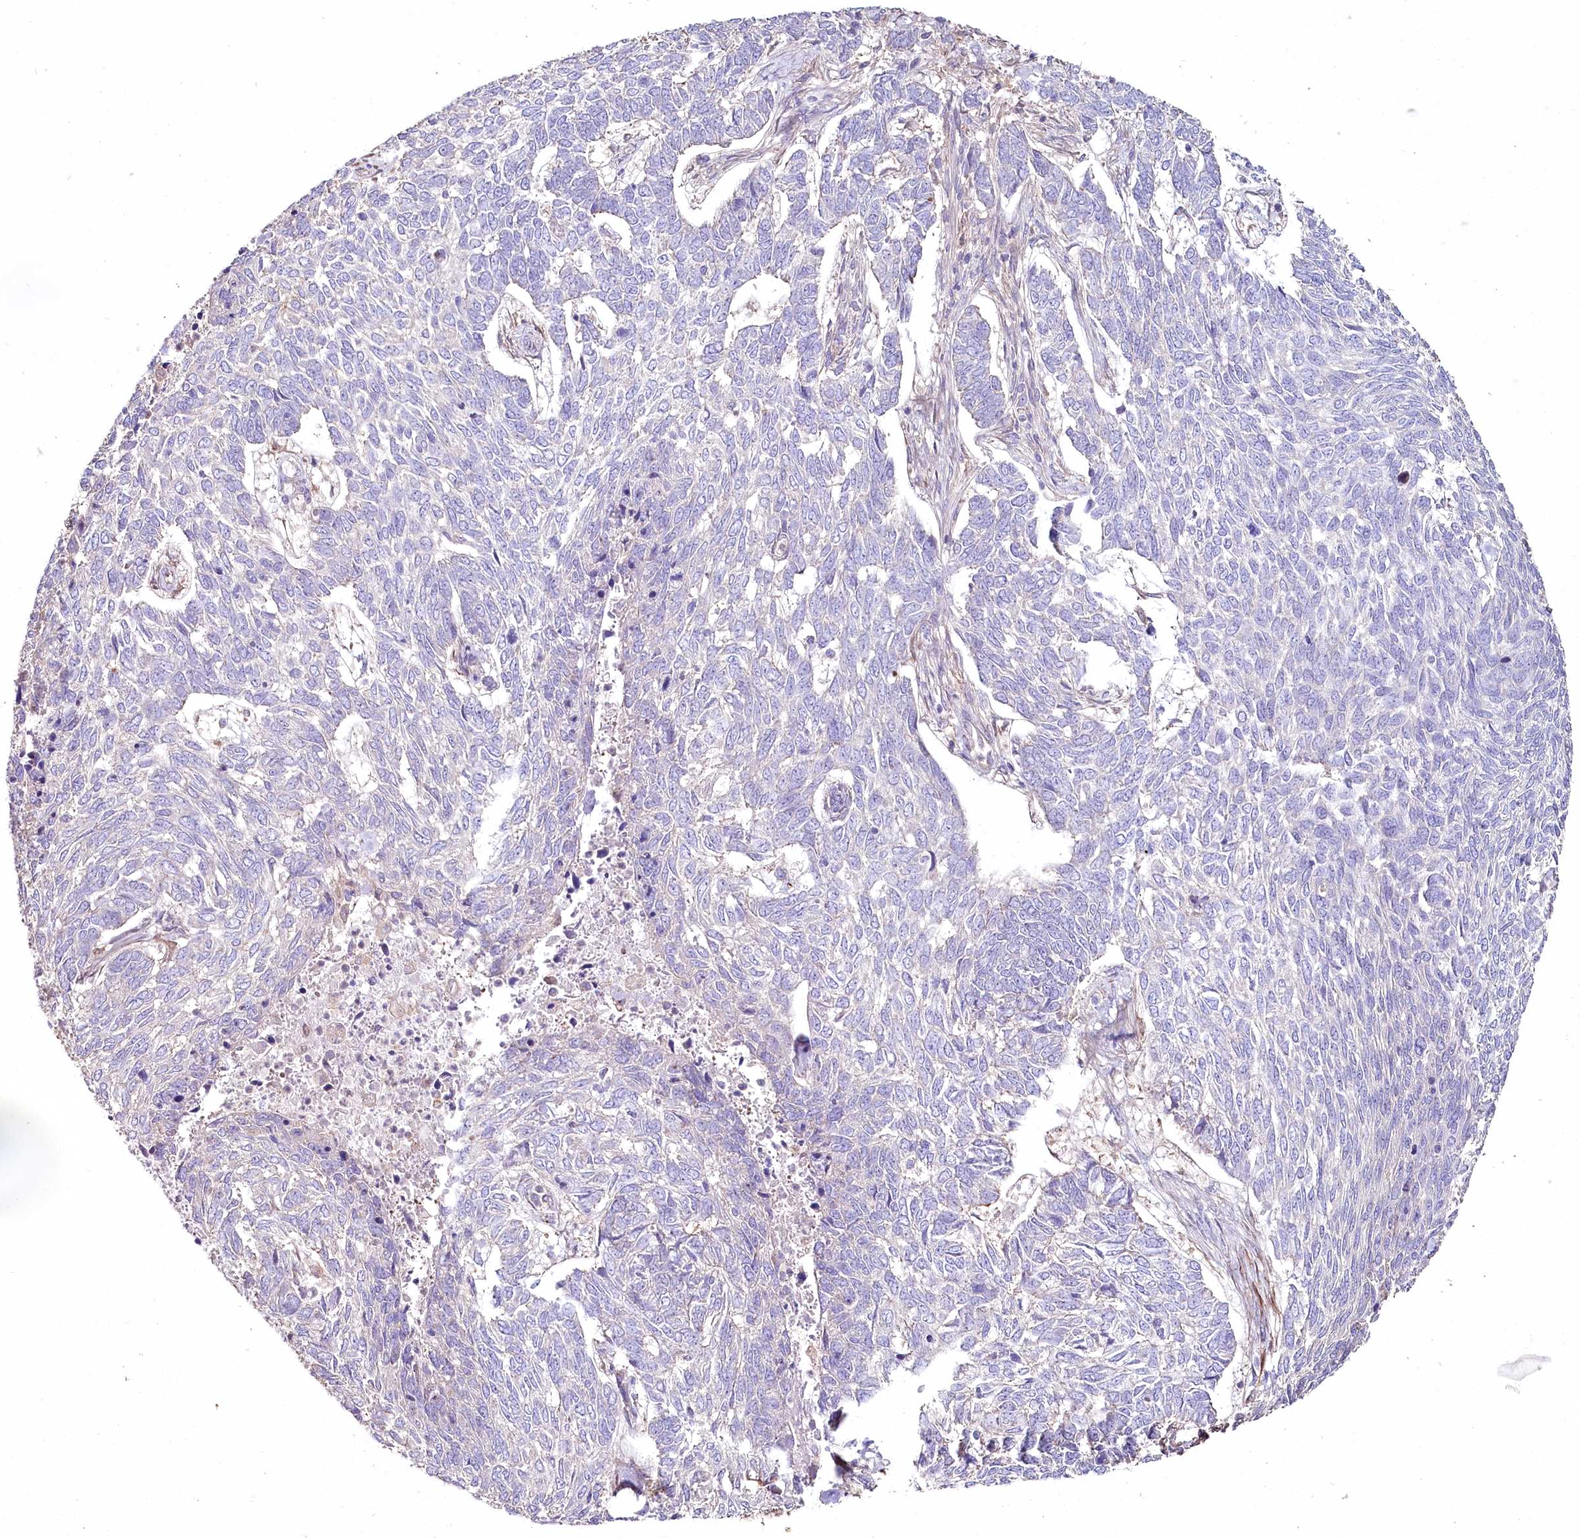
{"staining": {"intensity": "negative", "quantity": "none", "location": "none"}, "tissue": "skin cancer", "cell_type": "Tumor cells", "image_type": "cancer", "snomed": [{"axis": "morphology", "description": "Basal cell carcinoma"}, {"axis": "topography", "description": "Skin"}], "caption": "Tumor cells show no significant positivity in skin cancer.", "gene": "SUMF1", "patient": {"sex": "female", "age": 65}}